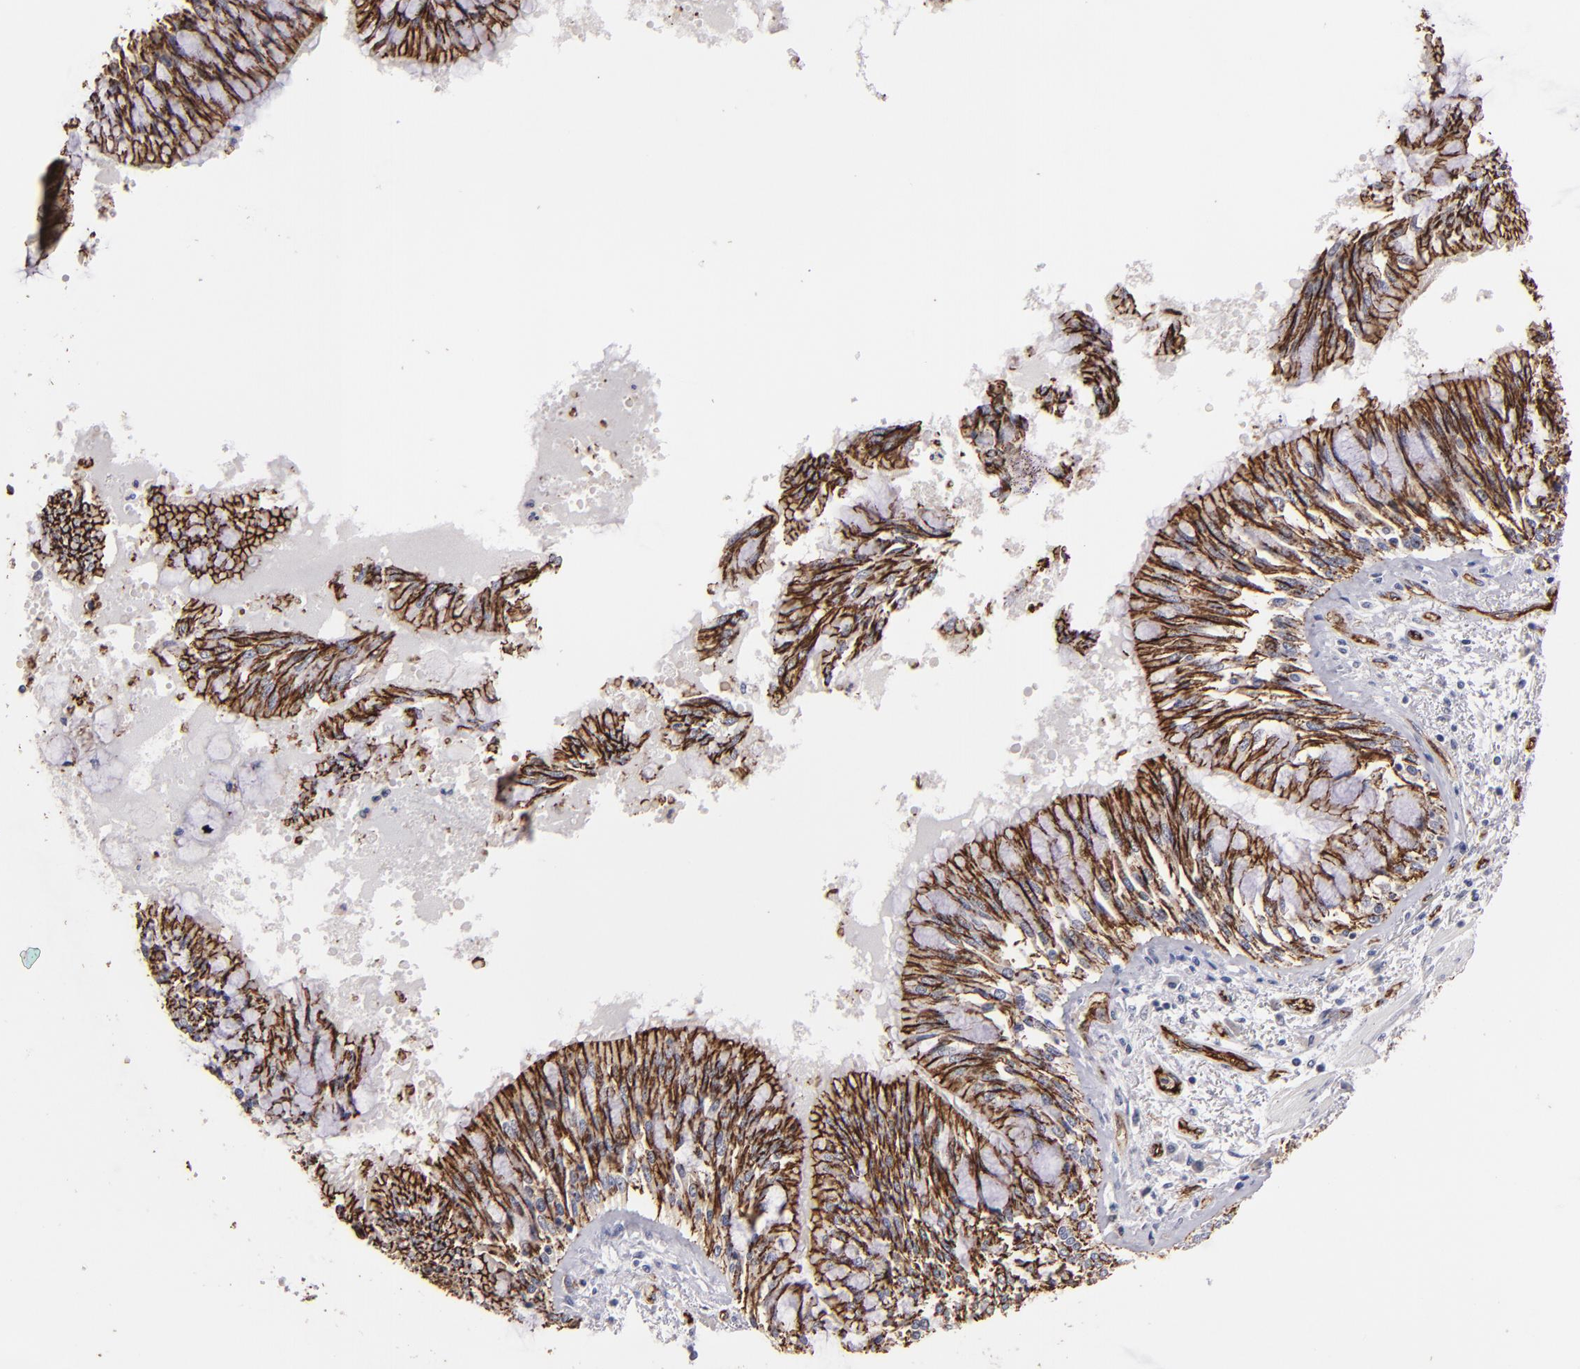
{"staining": {"intensity": "moderate", "quantity": ">75%", "location": "cytoplasmic/membranous"}, "tissue": "bronchus", "cell_type": "Respiratory epithelial cells", "image_type": "normal", "snomed": [{"axis": "morphology", "description": "Normal tissue, NOS"}, {"axis": "topography", "description": "Cartilage tissue"}, {"axis": "topography", "description": "Bronchus"}, {"axis": "topography", "description": "Lung"}, {"axis": "topography", "description": "Peripheral nerve tissue"}], "caption": "Protein staining of unremarkable bronchus reveals moderate cytoplasmic/membranous expression in approximately >75% of respiratory epithelial cells.", "gene": "CLDN5", "patient": {"sex": "female", "age": 49}}